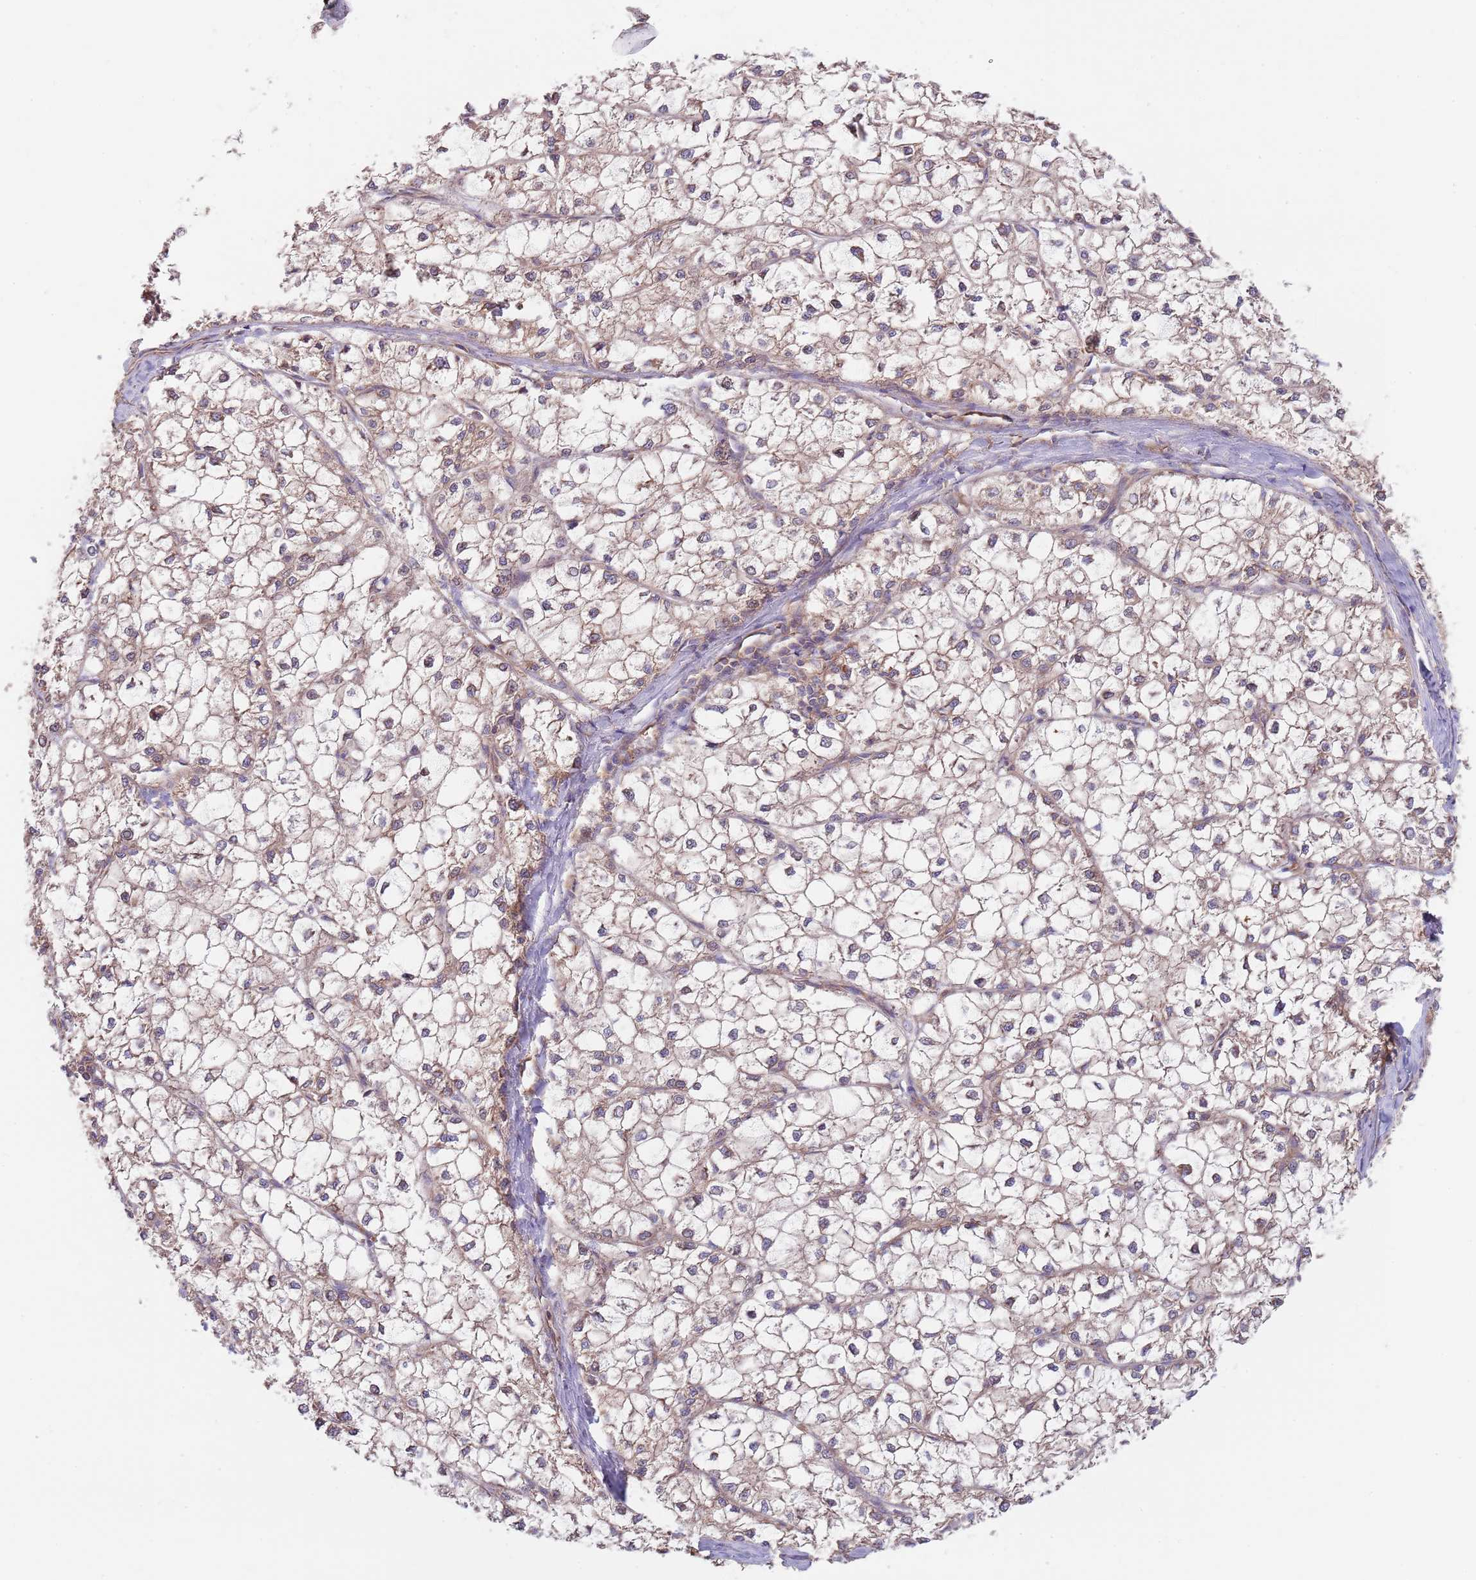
{"staining": {"intensity": "weak", "quantity": ">75%", "location": "cytoplasmic/membranous"}, "tissue": "liver cancer", "cell_type": "Tumor cells", "image_type": "cancer", "snomed": [{"axis": "morphology", "description": "Carcinoma, Hepatocellular, NOS"}, {"axis": "topography", "description": "Liver"}], "caption": "Liver hepatocellular carcinoma was stained to show a protein in brown. There is low levels of weak cytoplasmic/membranous positivity in about >75% of tumor cells.", "gene": "EIF3F", "patient": {"sex": "female", "age": 43}}